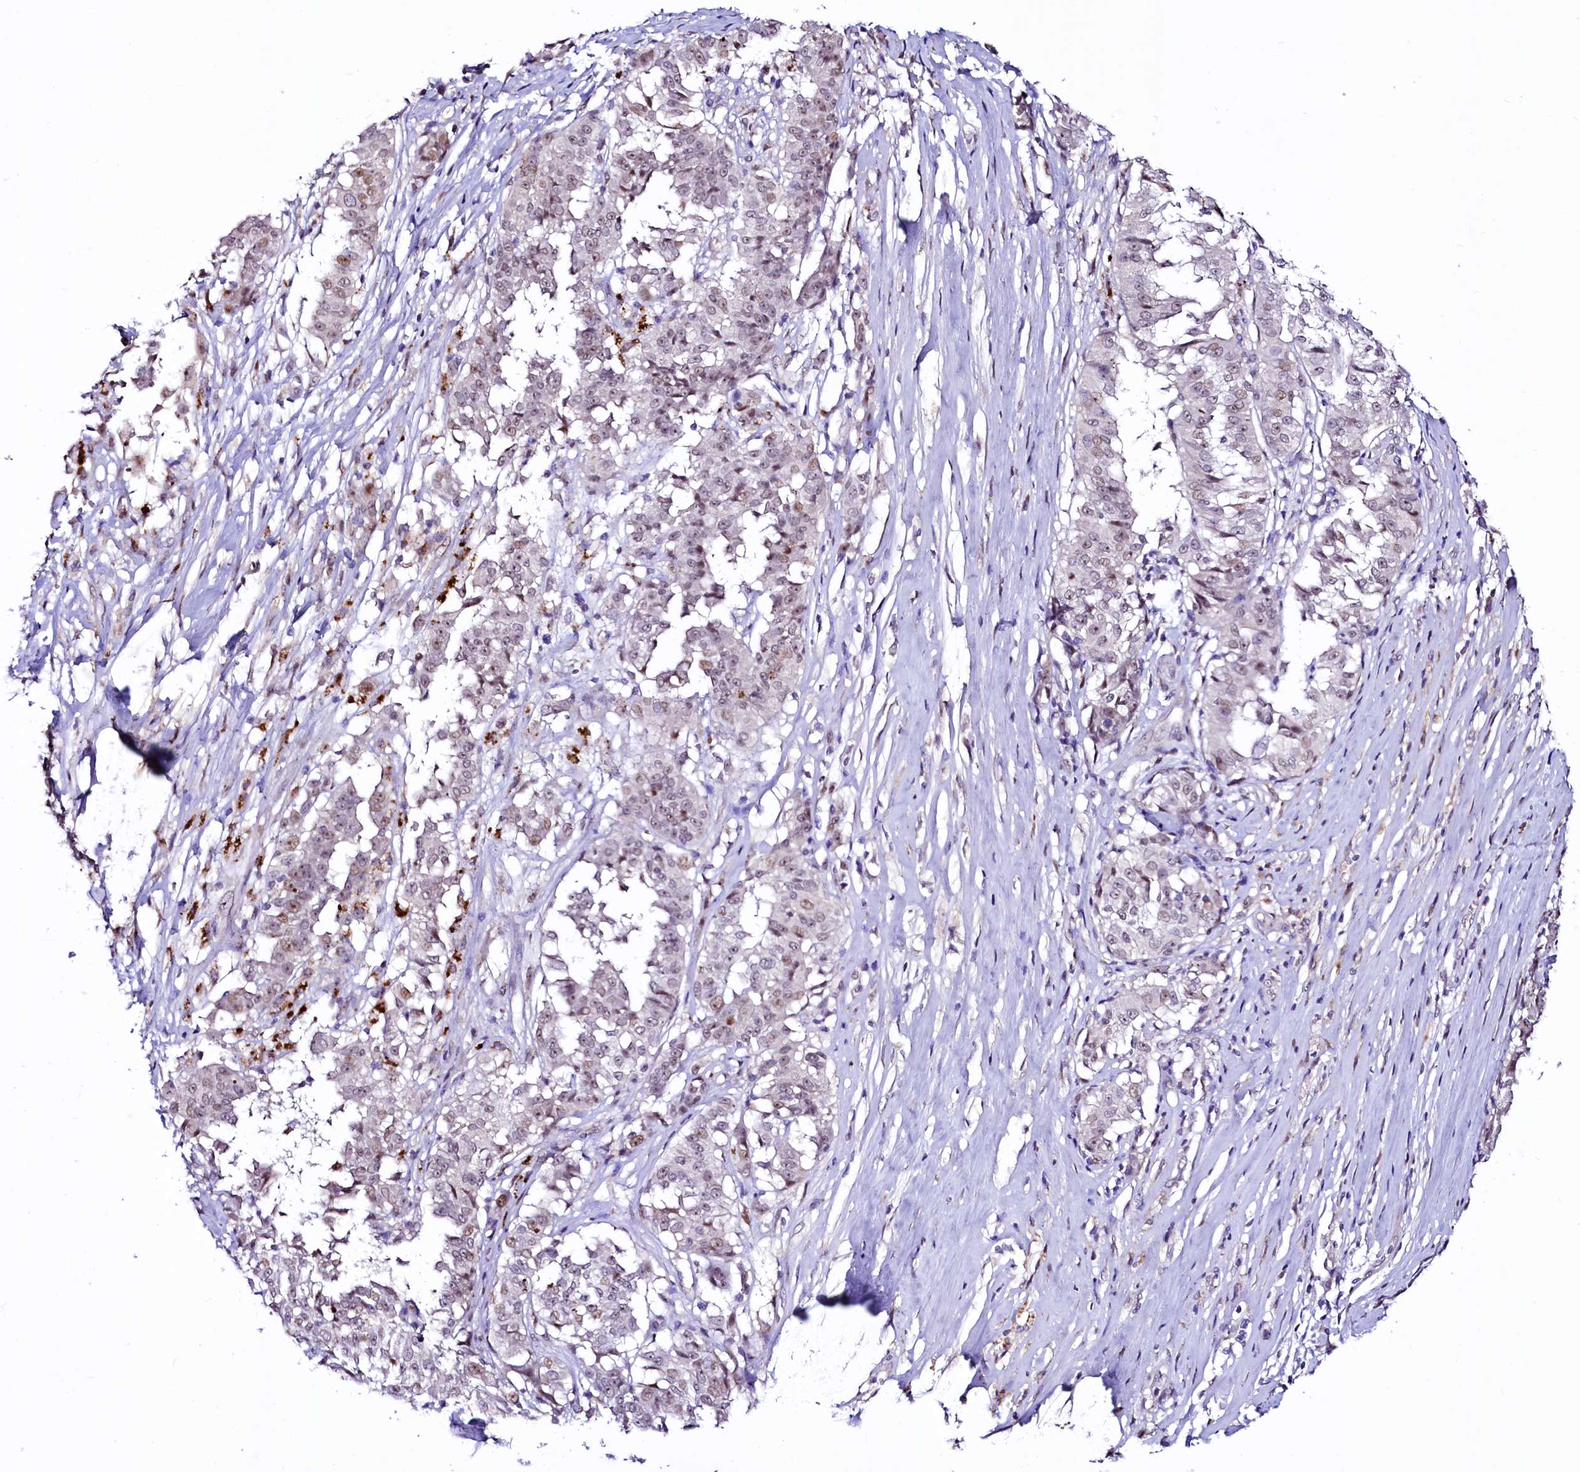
{"staining": {"intensity": "weak", "quantity": "25%-75%", "location": "nuclear"}, "tissue": "melanoma", "cell_type": "Tumor cells", "image_type": "cancer", "snomed": [{"axis": "morphology", "description": "Malignant melanoma, NOS"}, {"axis": "topography", "description": "Skin"}], "caption": "This is a histology image of immunohistochemistry (IHC) staining of melanoma, which shows weak expression in the nuclear of tumor cells.", "gene": "LEUTX", "patient": {"sex": "female", "age": 72}}